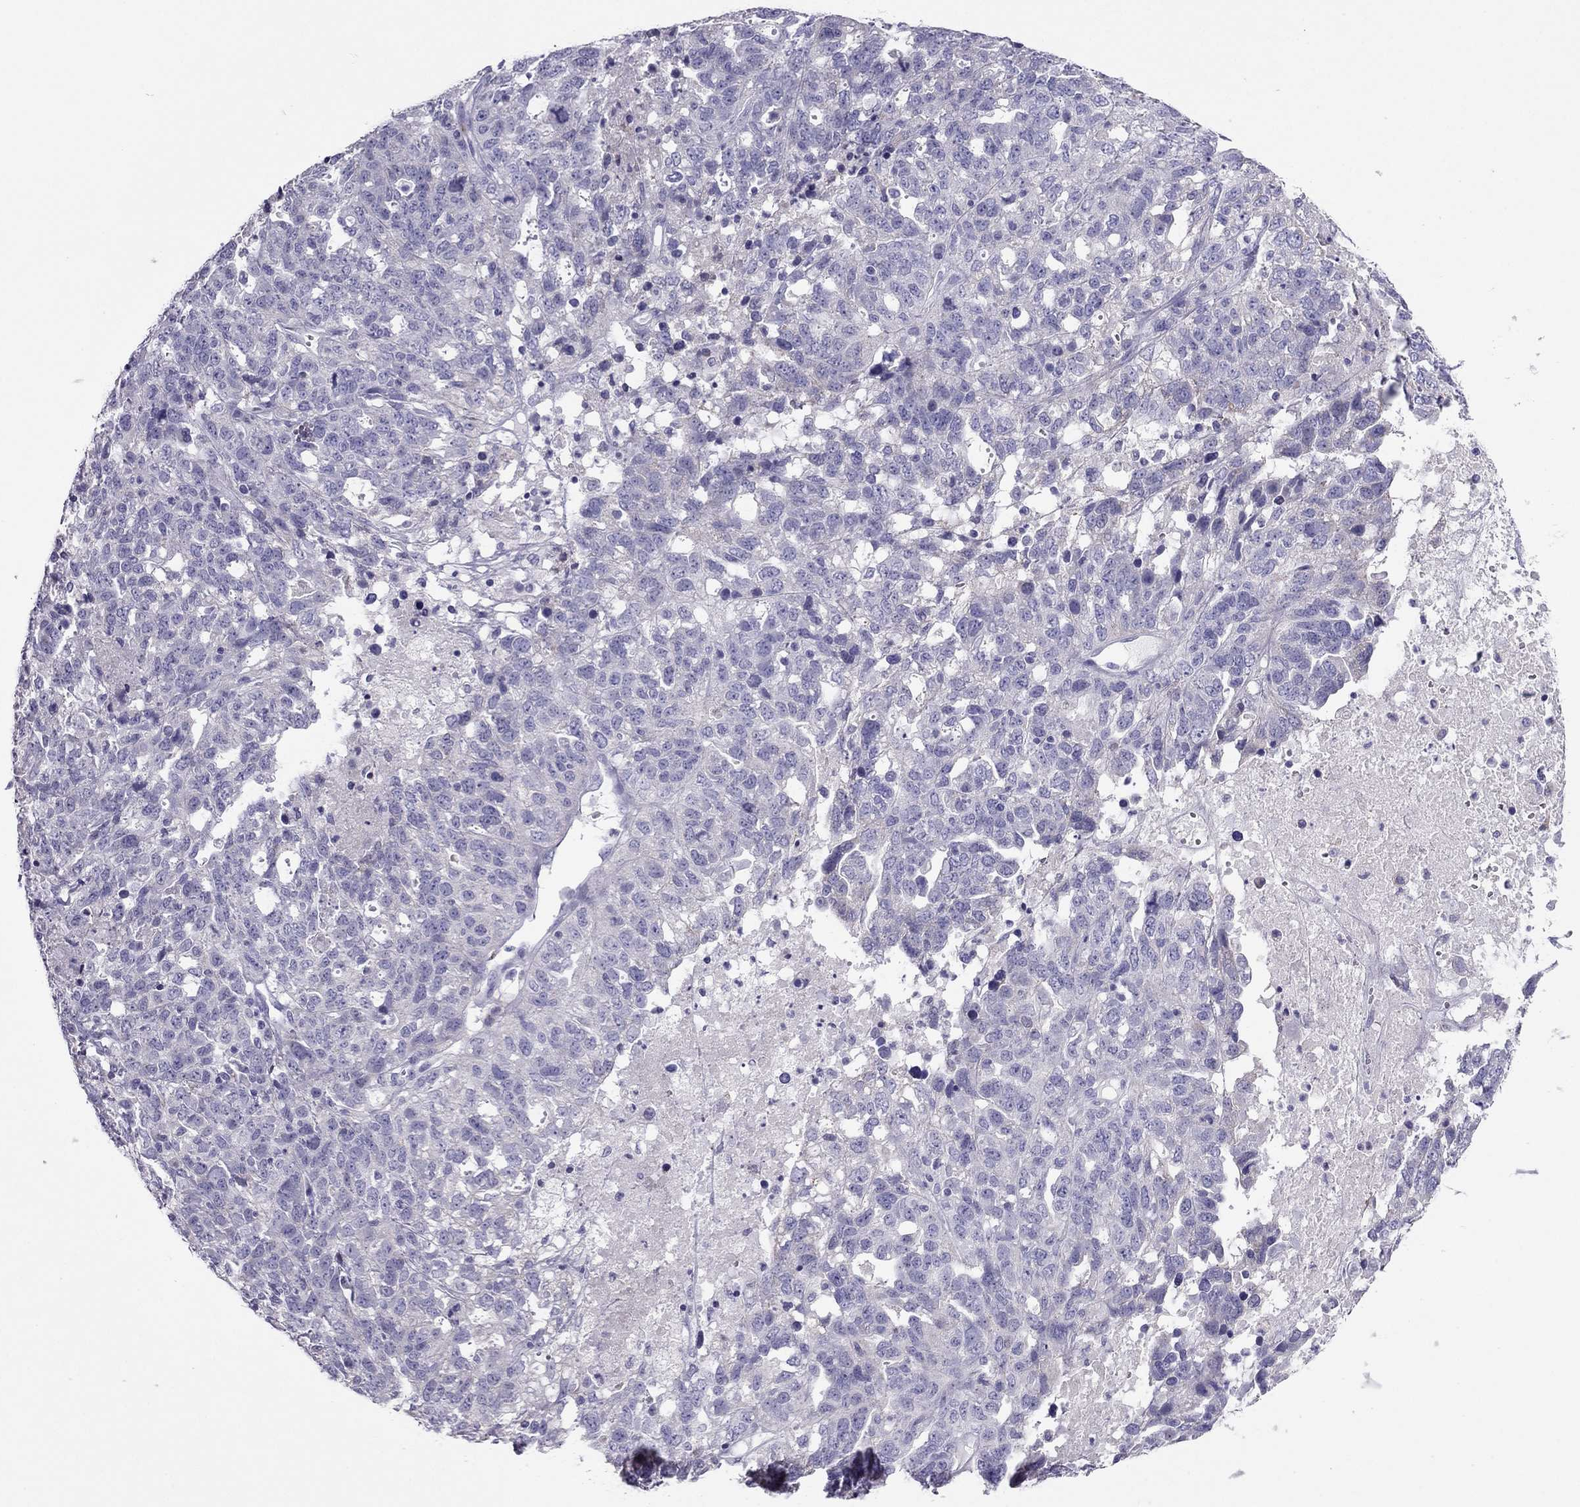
{"staining": {"intensity": "negative", "quantity": "none", "location": "none"}, "tissue": "ovarian cancer", "cell_type": "Tumor cells", "image_type": "cancer", "snomed": [{"axis": "morphology", "description": "Cystadenocarcinoma, serous, NOS"}, {"axis": "topography", "description": "Ovary"}], "caption": "Protein analysis of serous cystadenocarcinoma (ovarian) shows no significant staining in tumor cells.", "gene": "MAEL", "patient": {"sex": "female", "age": 71}}